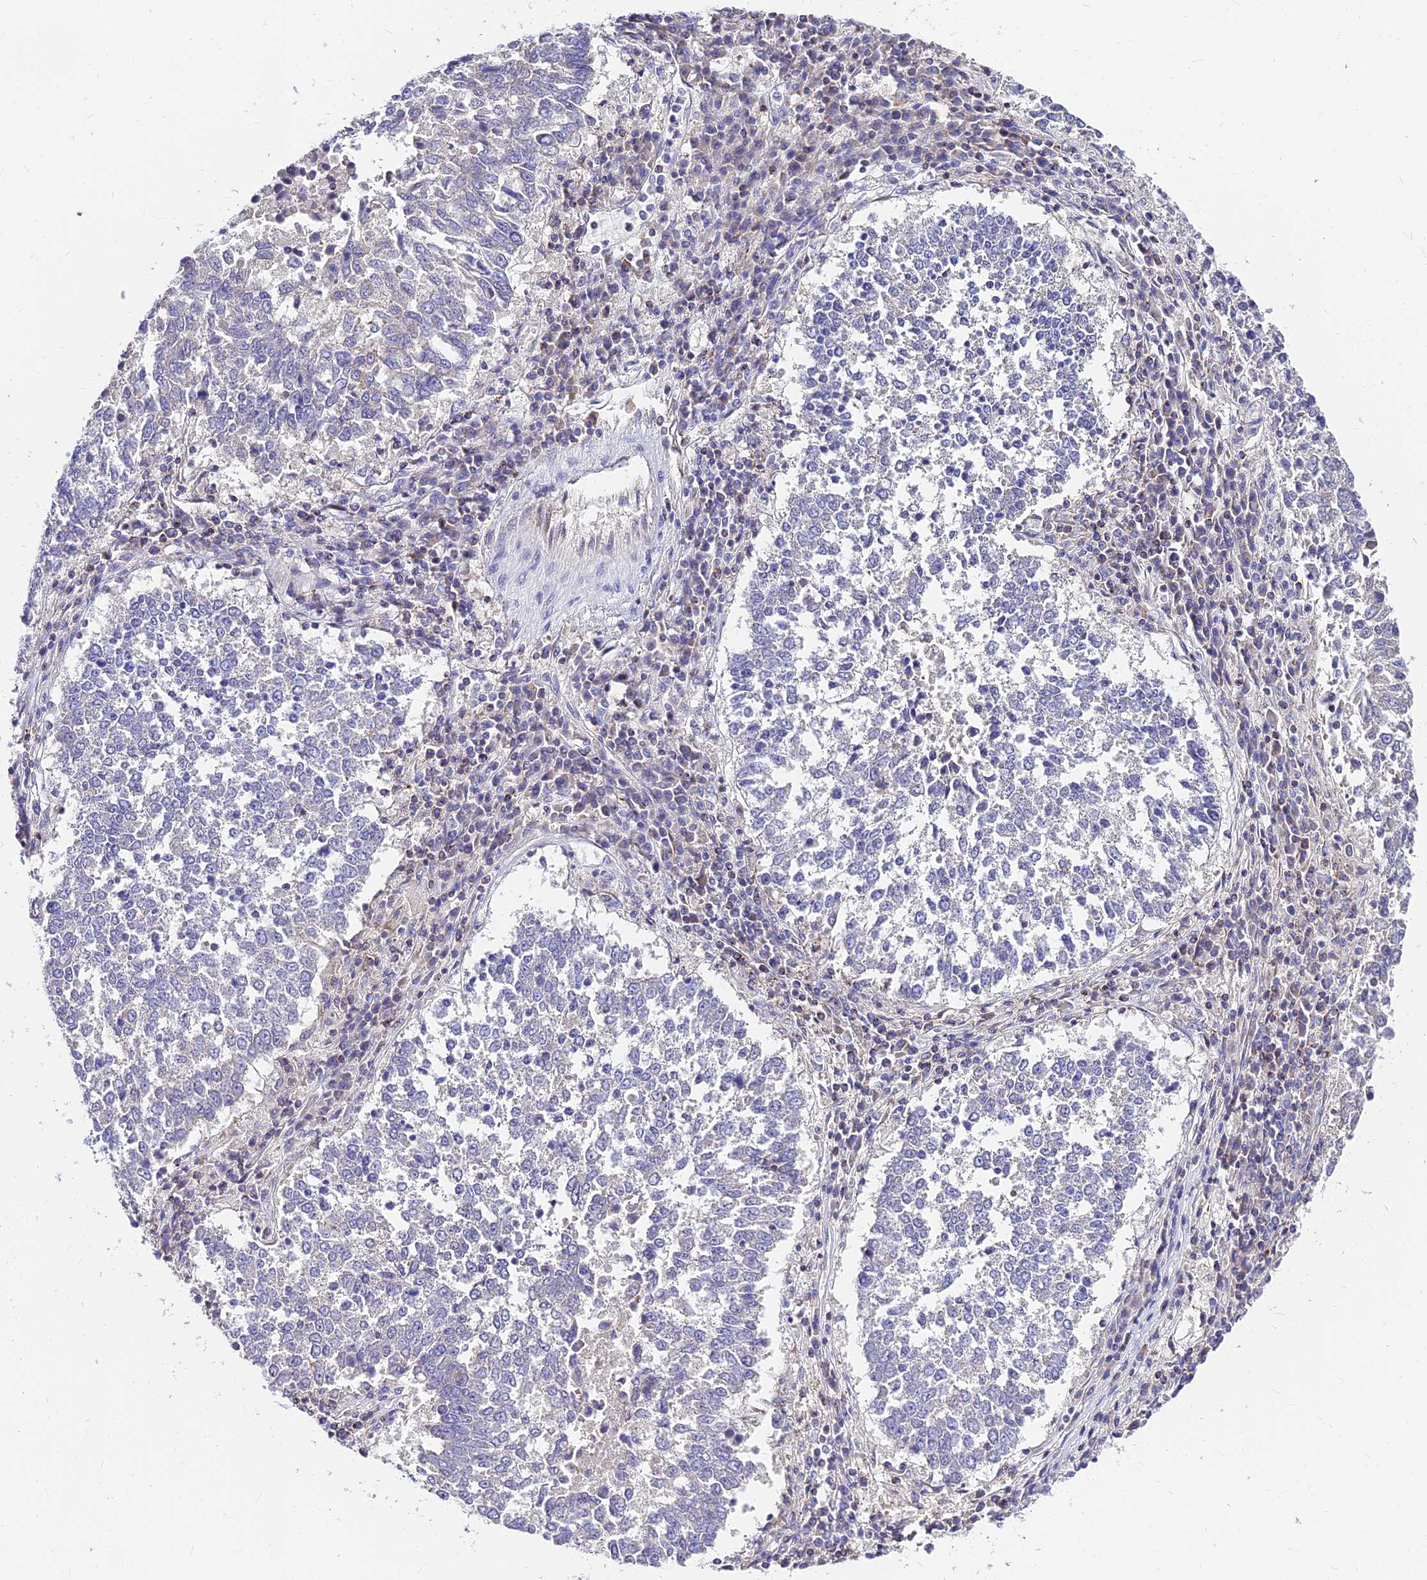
{"staining": {"intensity": "negative", "quantity": "none", "location": "none"}, "tissue": "lung cancer", "cell_type": "Tumor cells", "image_type": "cancer", "snomed": [{"axis": "morphology", "description": "Squamous cell carcinoma, NOS"}, {"axis": "topography", "description": "Lung"}], "caption": "An immunohistochemistry histopathology image of lung cancer (squamous cell carcinoma) is shown. There is no staining in tumor cells of lung cancer (squamous cell carcinoma).", "gene": "C6orf132", "patient": {"sex": "male", "age": 73}}